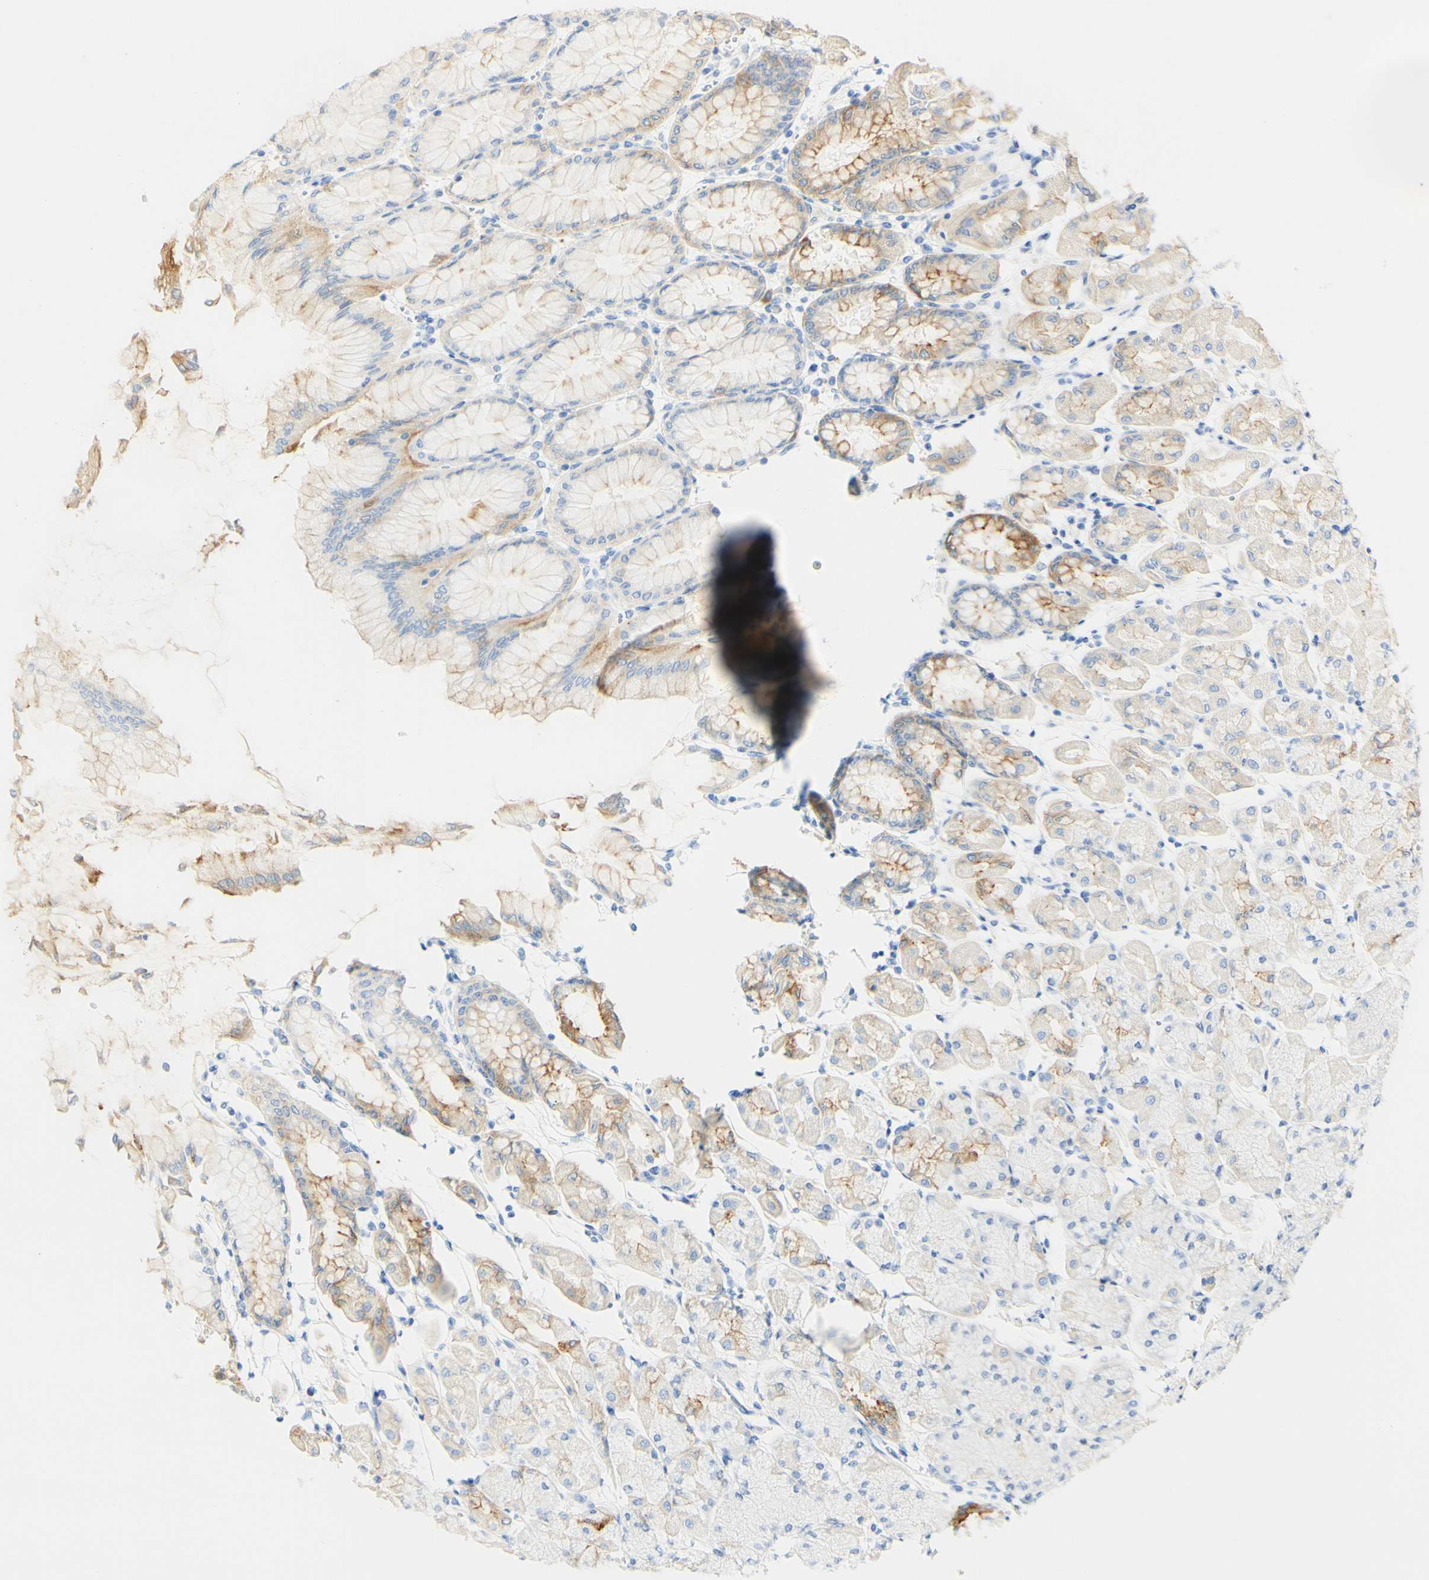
{"staining": {"intensity": "moderate", "quantity": "<25%", "location": "cytoplasmic/membranous"}, "tissue": "stomach", "cell_type": "Glandular cells", "image_type": "normal", "snomed": [{"axis": "morphology", "description": "Normal tissue, NOS"}, {"axis": "topography", "description": "Stomach, upper"}], "caption": "This micrograph reveals immunohistochemistry staining of normal stomach, with low moderate cytoplasmic/membranous positivity in about <25% of glandular cells.", "gene": "PIGR", "patient": {"sex": "female", "age": 56}}